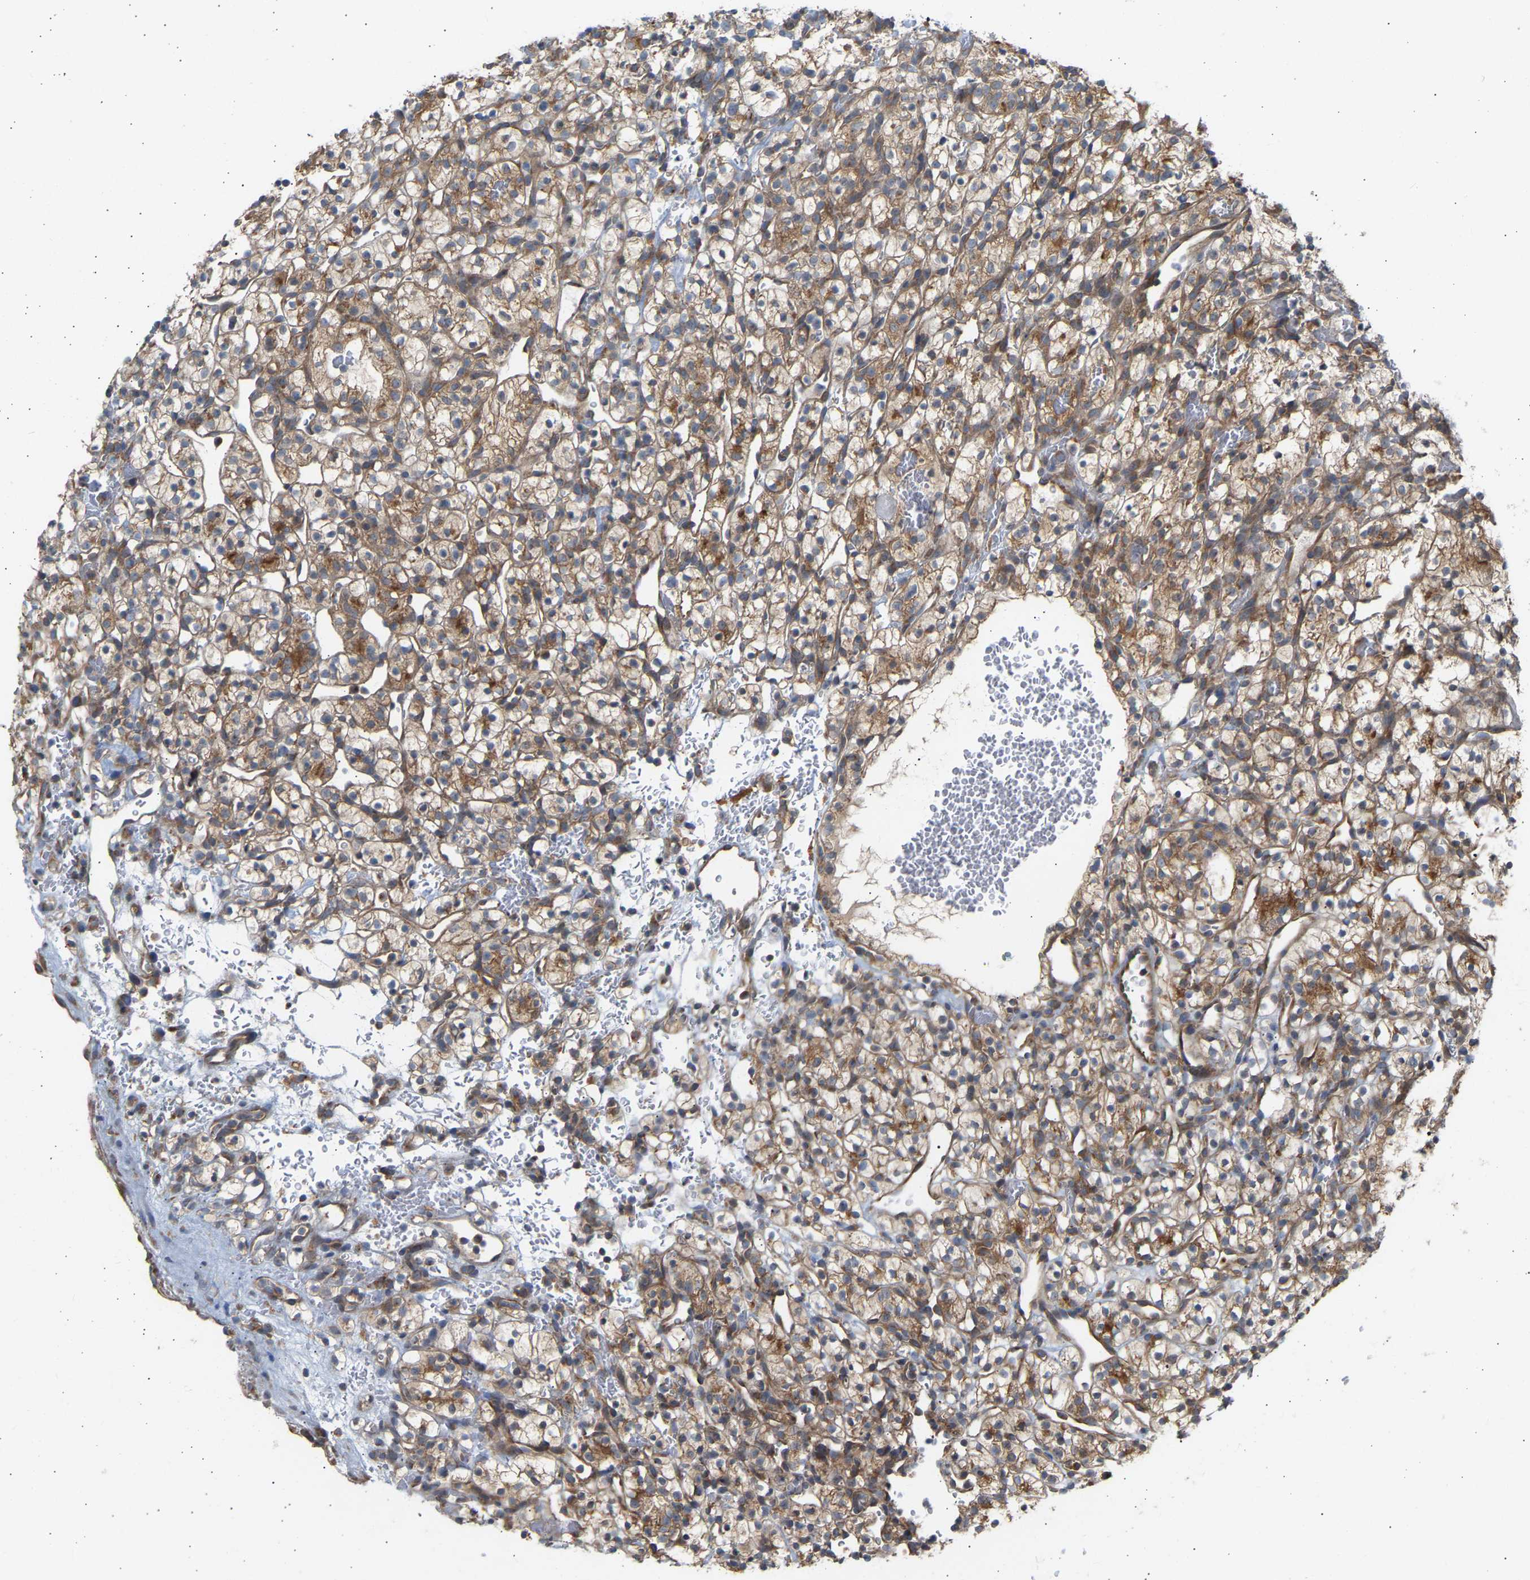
{"staining": {"intensity": "moderate", "quantity": ">75%", "location": "cytoplasmic/membranous"}, "tissue": "renal cancer", "cell_type": "Tumor cells", "image_type": "cancer", "snomed": [{"axis": "morphology", "description": "Adenocarcinoma, NOS"}, {"axis": "topography", "description": "Kidney"}], "caption": "Protein expression analysis of renal adenocarcinoma exhibits moderate cytoplasmic/membranous positivity in approximately >75% of tumor cells. The protein is shown in brown color, while the nuclei are stained blue.", "gene": "GCN1", "patient": {"sex": "female", "age": 57}}